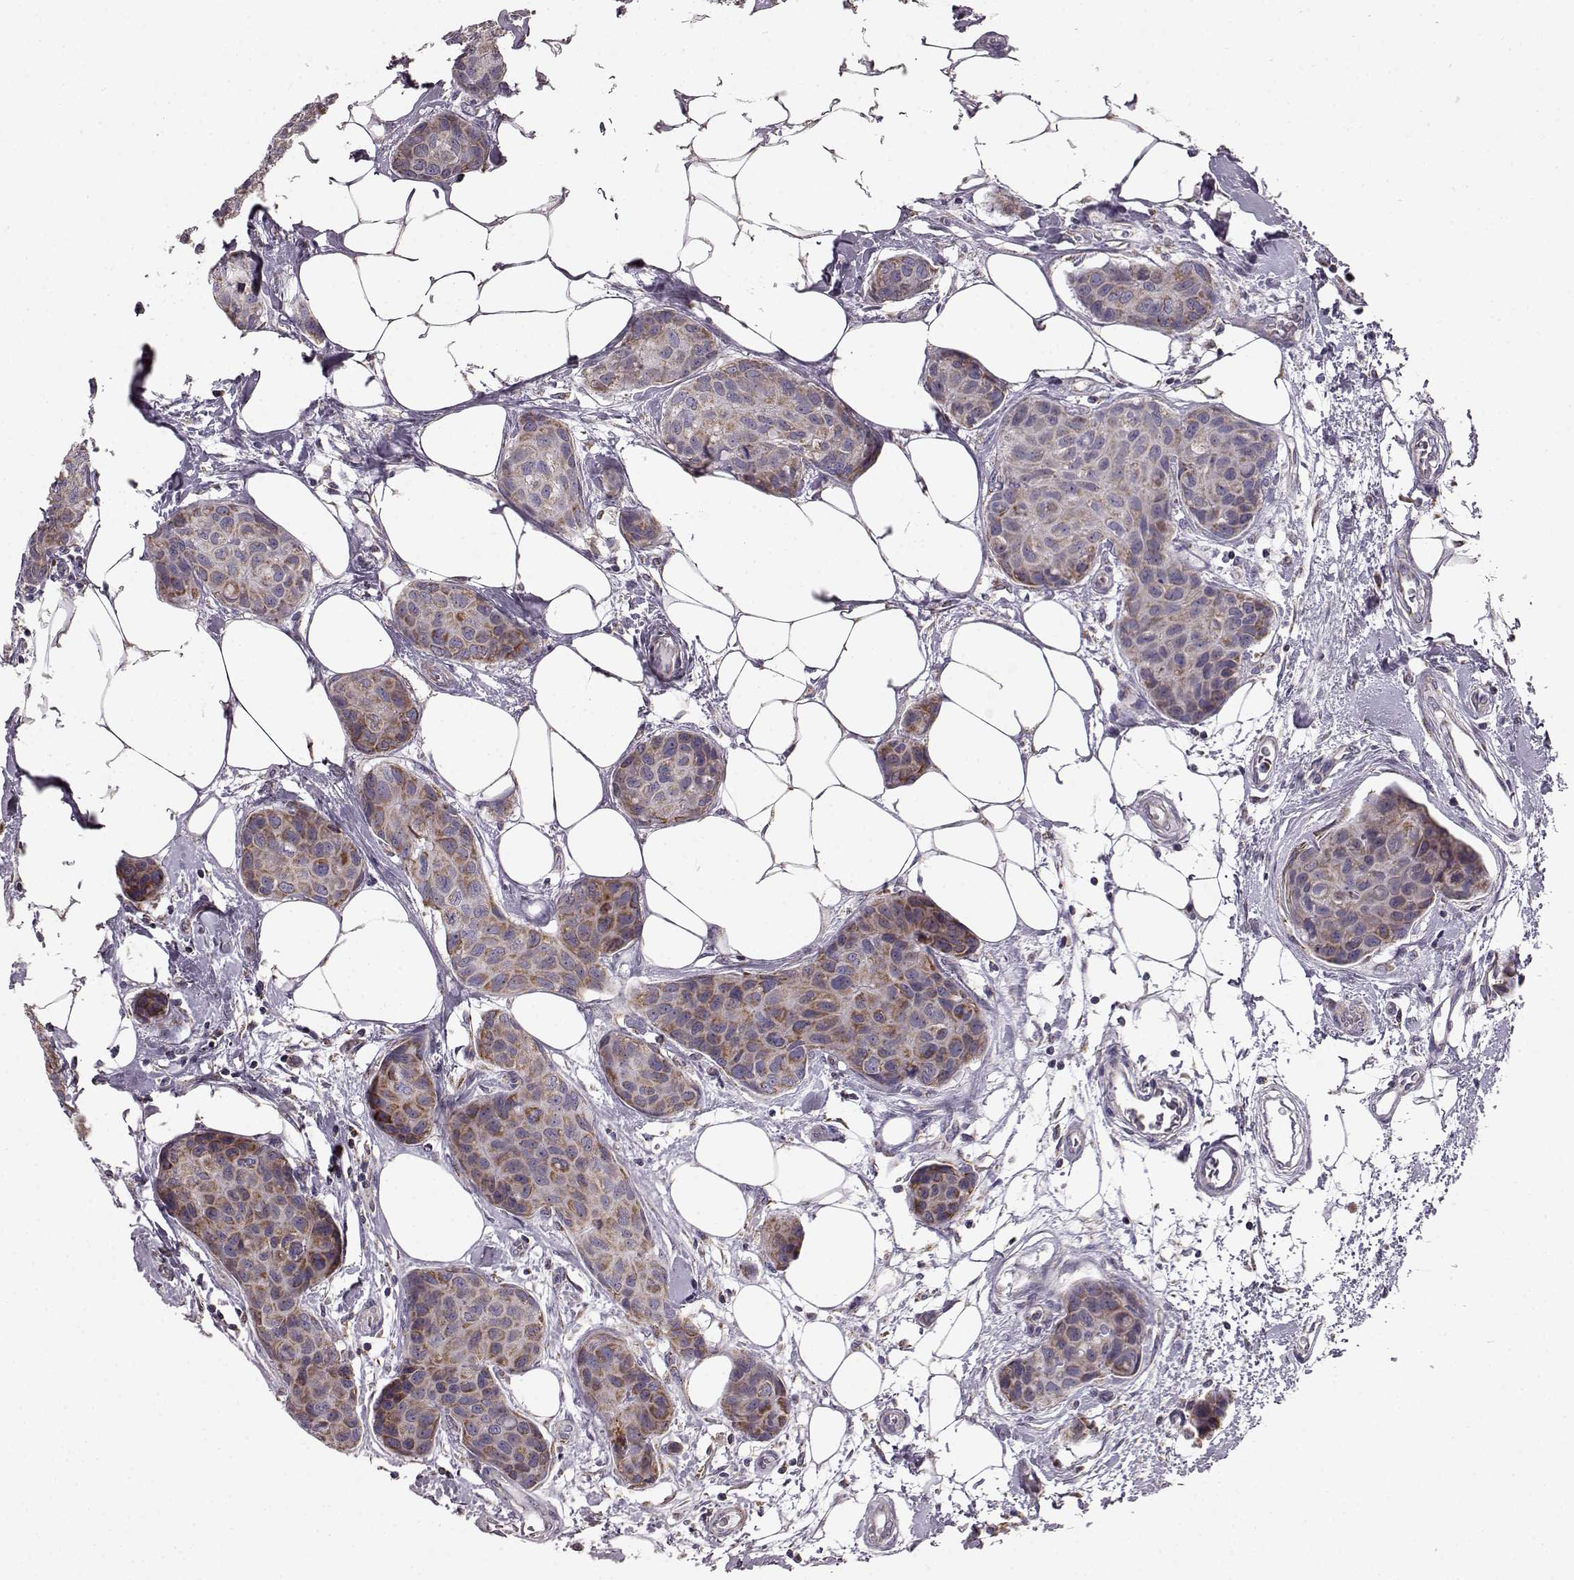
{"staining": {"intensity": "moderate", "quantity": ">75%", "location": "cytoplasmic/membranous"}, "tissue": "breast cancer", "cell_type": "Tumor cells", "image_type": "cancer", "snomed": [{"axis": "morphology", "description": "Duct carcinoma"}, {"axis": "topography", "description": "Breast"}], "caption": "There is medium levels of moderate cytoplasmic/membranous staining in tumor cells of breast cancer (infiltrating ductal carcinoma), as demonstrated by immunohistochemical staining (brown color).", "gene": "FAM8A1", "patient": {"sex": "female", "age": 80}}